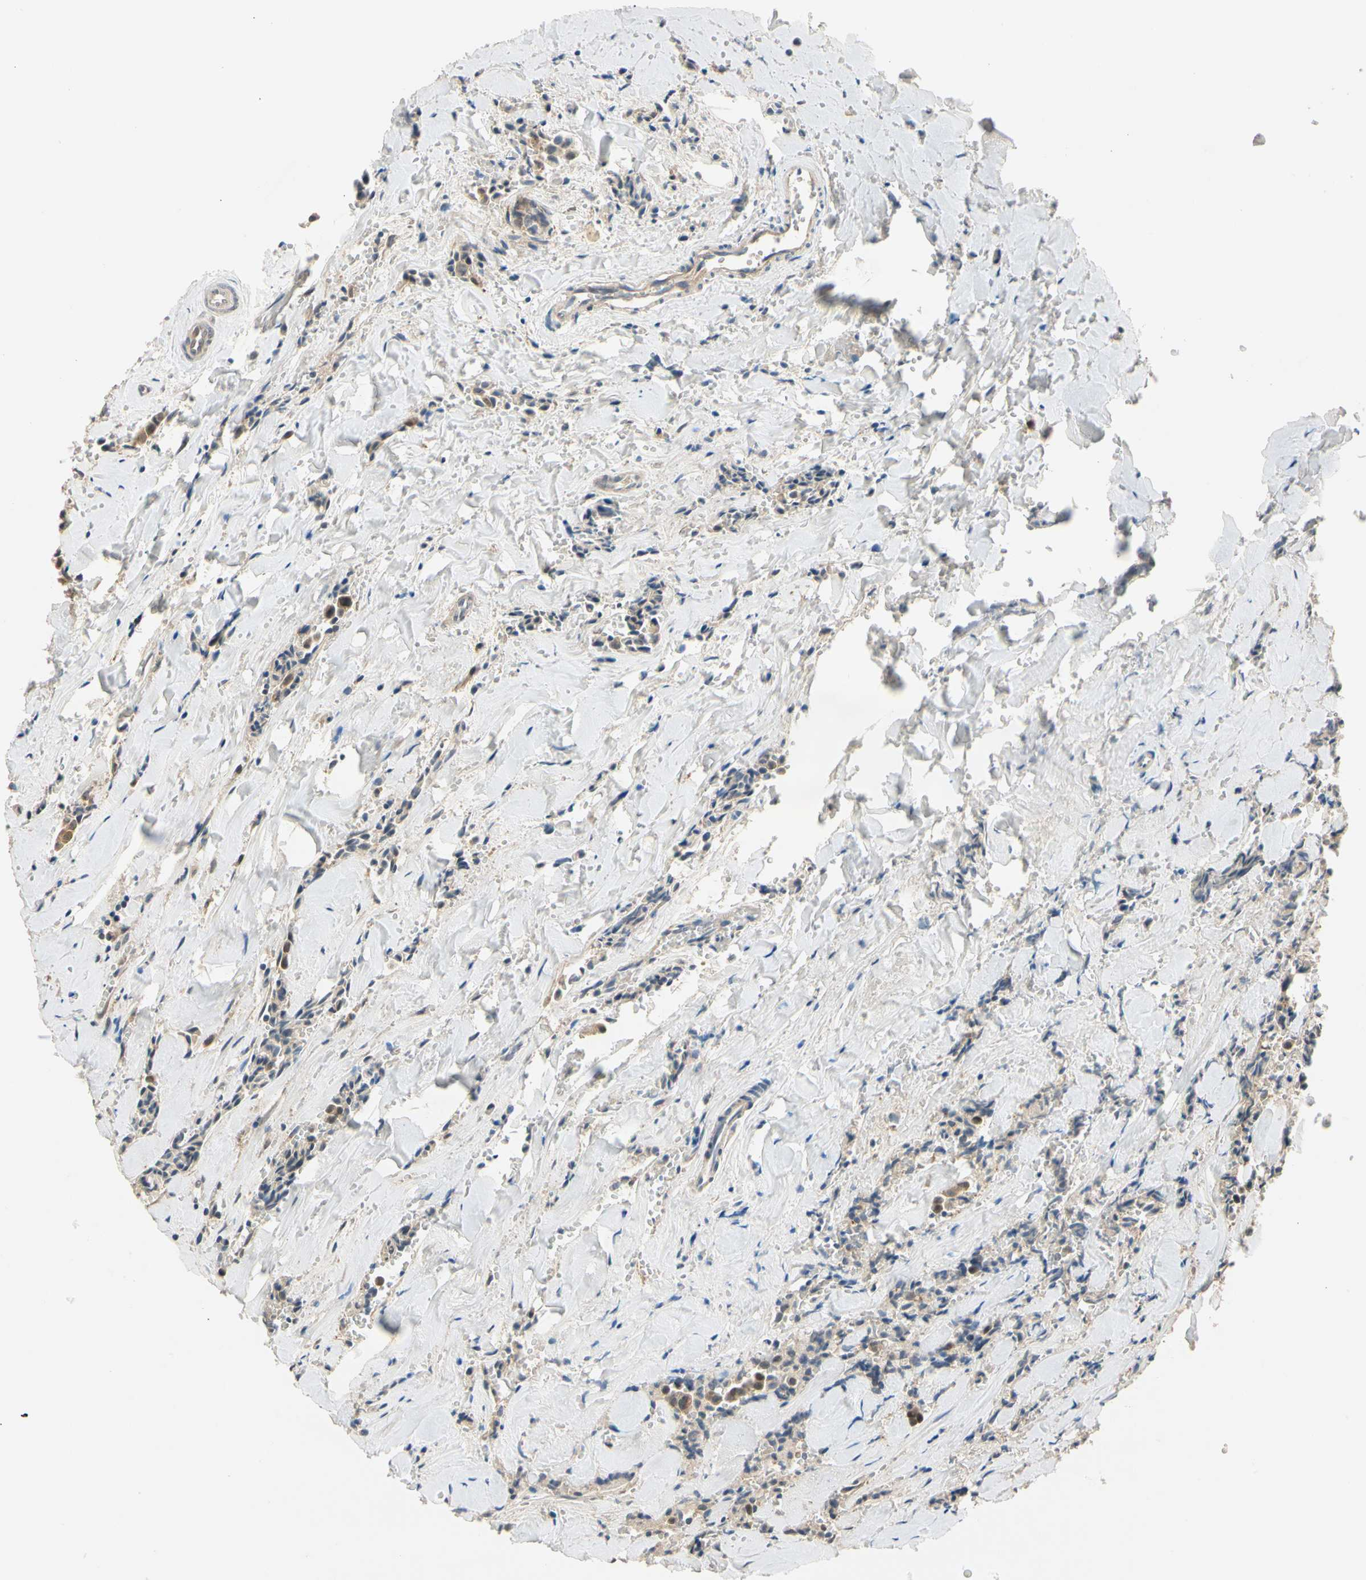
{"staining": {"intensity": "moderate", "quantity": "25%-75%", "location": "cytoplasmic/membranous"}, "tissue": "head and neck cancer", "cell_type": "Tumor cells", "image_type": "cancer", "snomed": [{"axis": "morphology", "description": "Adenocarcinoma, NOS"}, {"axis": "topography", "description": "Salivary gland"}, {"axis": "topography", "description": "Head-Neck"}], "caption": "Approximately 25%-75% of tumor cells in head and neck adenocarcinoma exhibit moderate cytoplasmic/membranous protein positivity as visualized by brown immunohistochemical staining.", "gene": "RIOX2", "patient": {"sex": "female", "age": 59}}